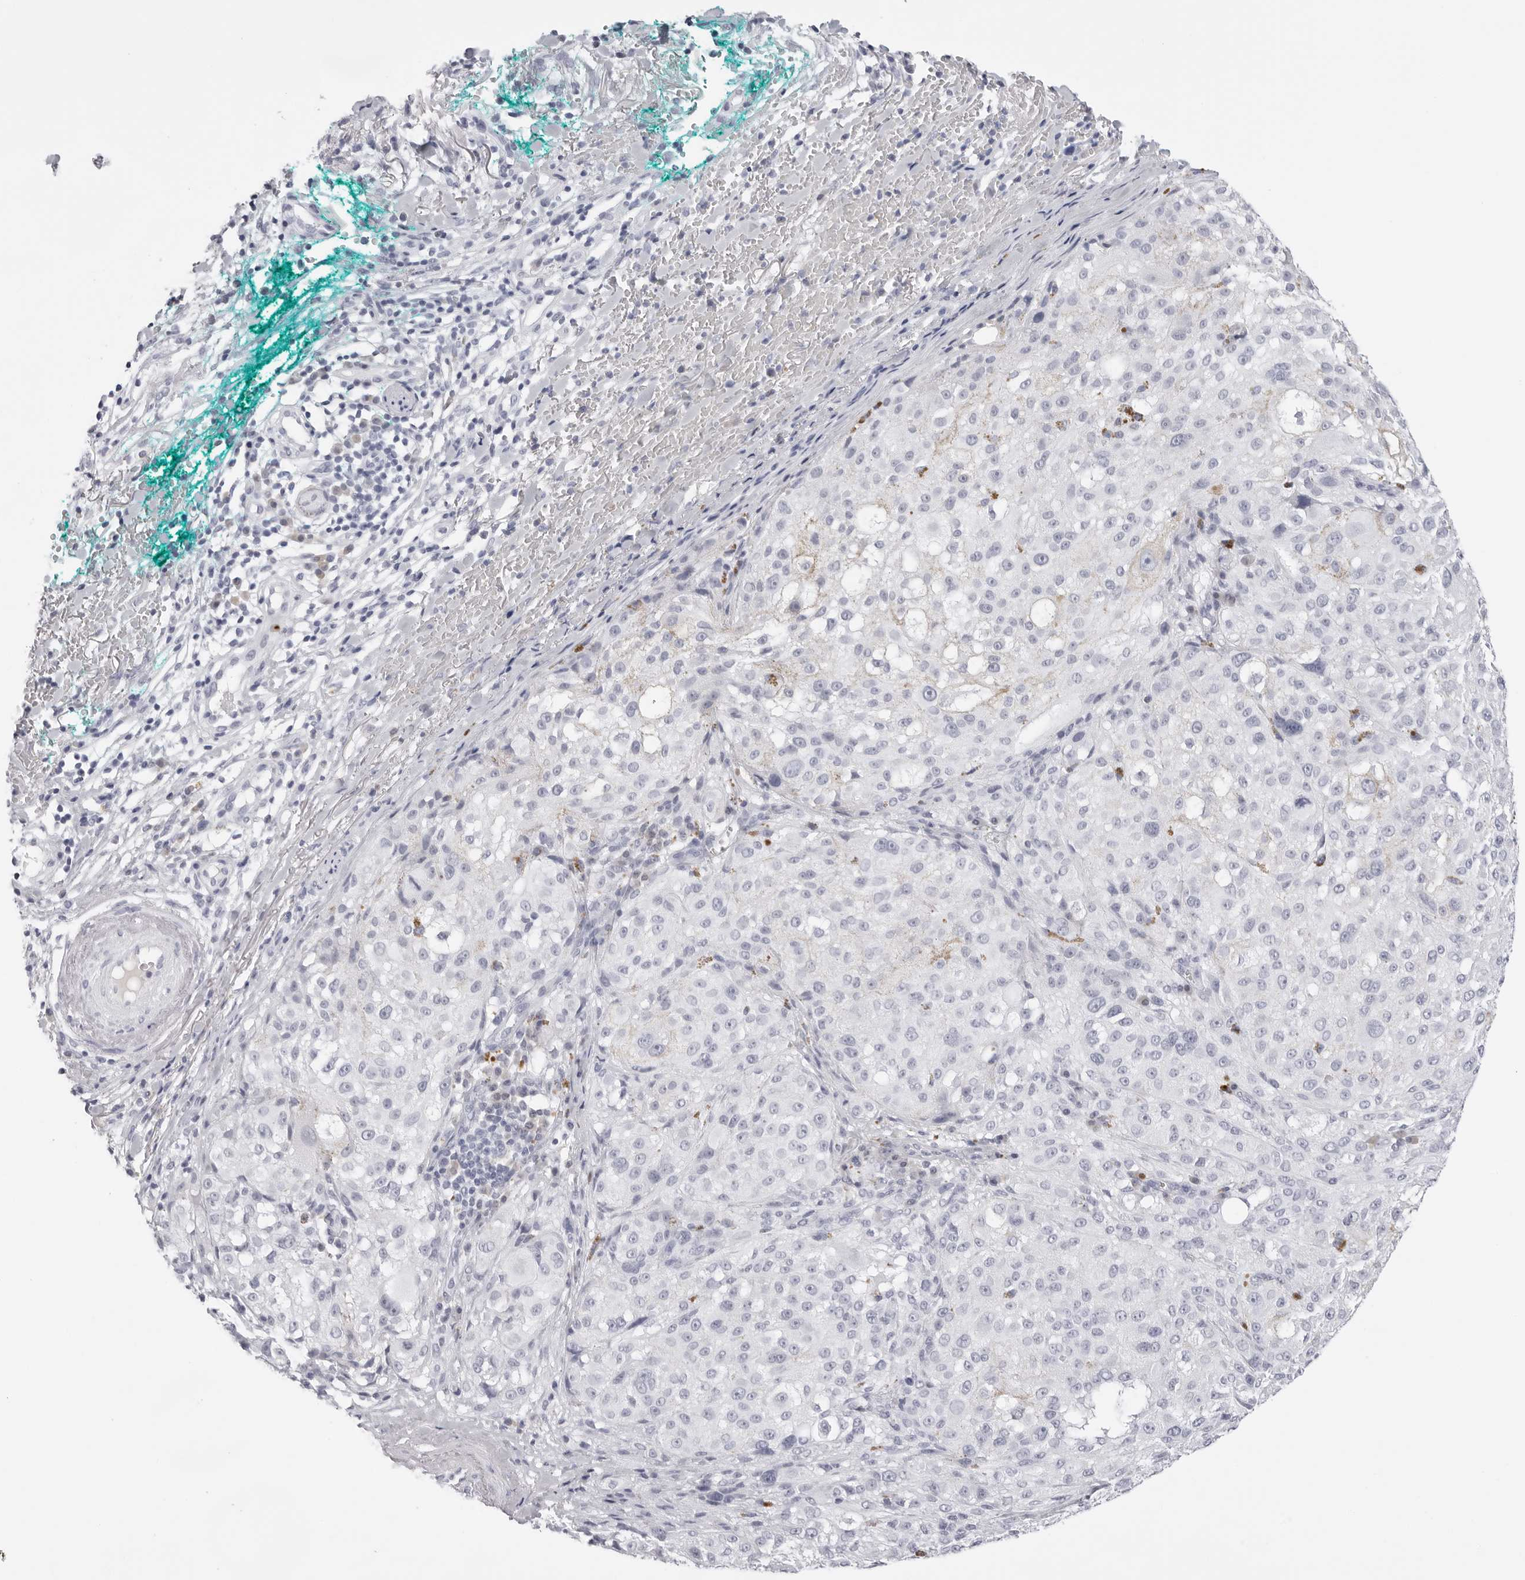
{"staining": {"intensity": "negative", "quantity": "none", "location": "none"}, "tissue": "melanoma", "cell_type": "Tumor cells", "image_type": "cancer", "snomed": [{"axis": "morphology", "description": "Necrosis, NOS"}, {"axis": "morphology", "description": "Malignant melanoma, NOS"}, {"axis": "topography", "description": "Skin"}], "caption": "IHC micrograph of neoplastic tissue: human malignant melanoma stained with DAB (3,3'-diaminobenzidine) shows no significant protein staining in tumor cells.", "gene": "CST5", "patient": {"sex": "female", "age": 87}}